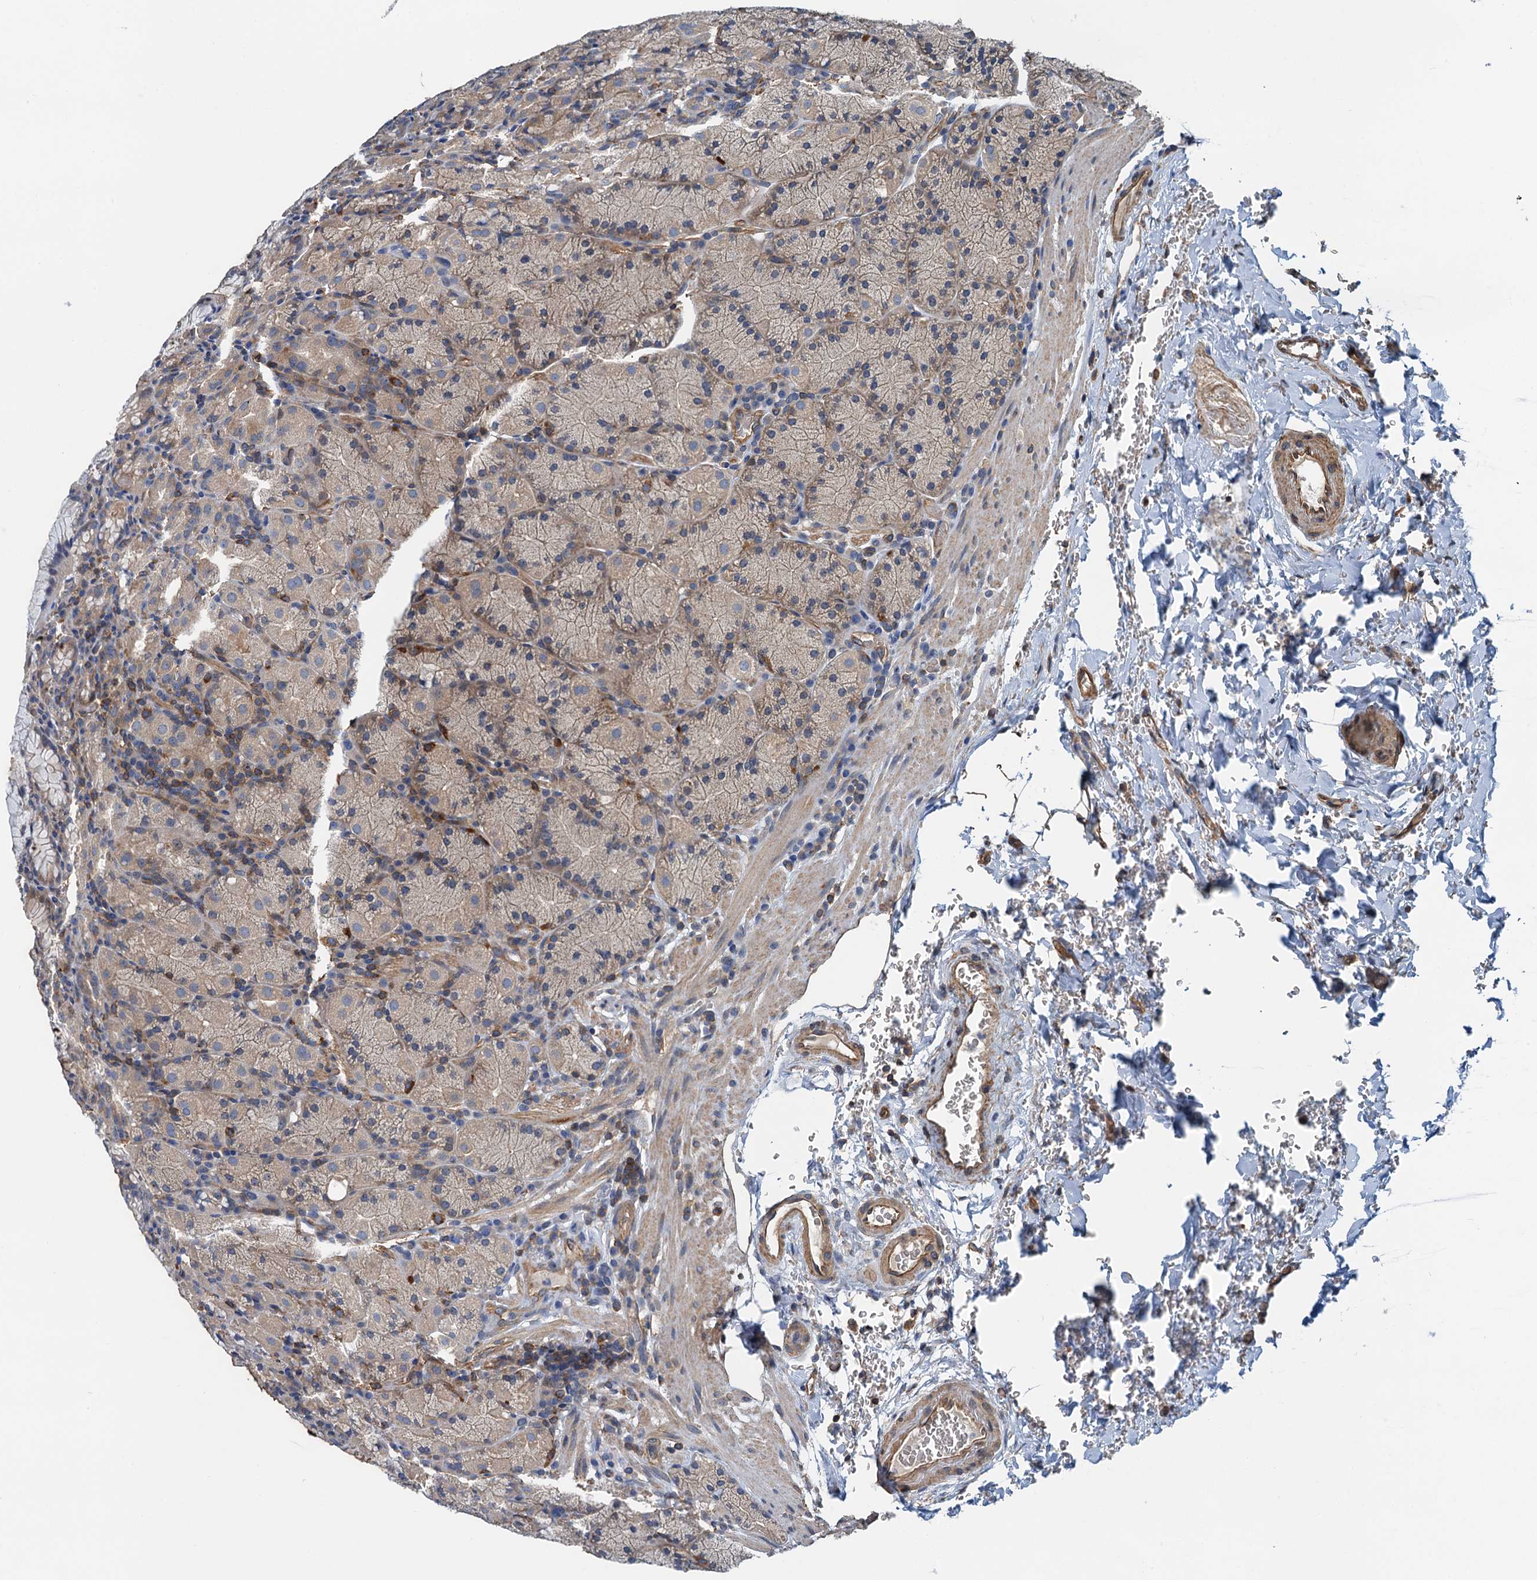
{"staining": {"intensity": "weak", "quantity": "25%-75%", "location": "cytoplasmic/membranous"}, "tissue": "stomach", "cell_type": "Glandular cells", "image_type": "normal", "snomed": [{"axis": "morphology", "description": "Normal tissue, NOS"}, {"axis": "topography", "description": "Stomach, upper"}, {"axis": "topography", "description": "Stomach, lower"}], "caption": "Protein staining shows weak cytoplasmic/membranous staining in approximately 25%-75% of glandular cells in benign stomach.", "gene": "ROGDI", "patient": {"sex": "male", "age": 80}}